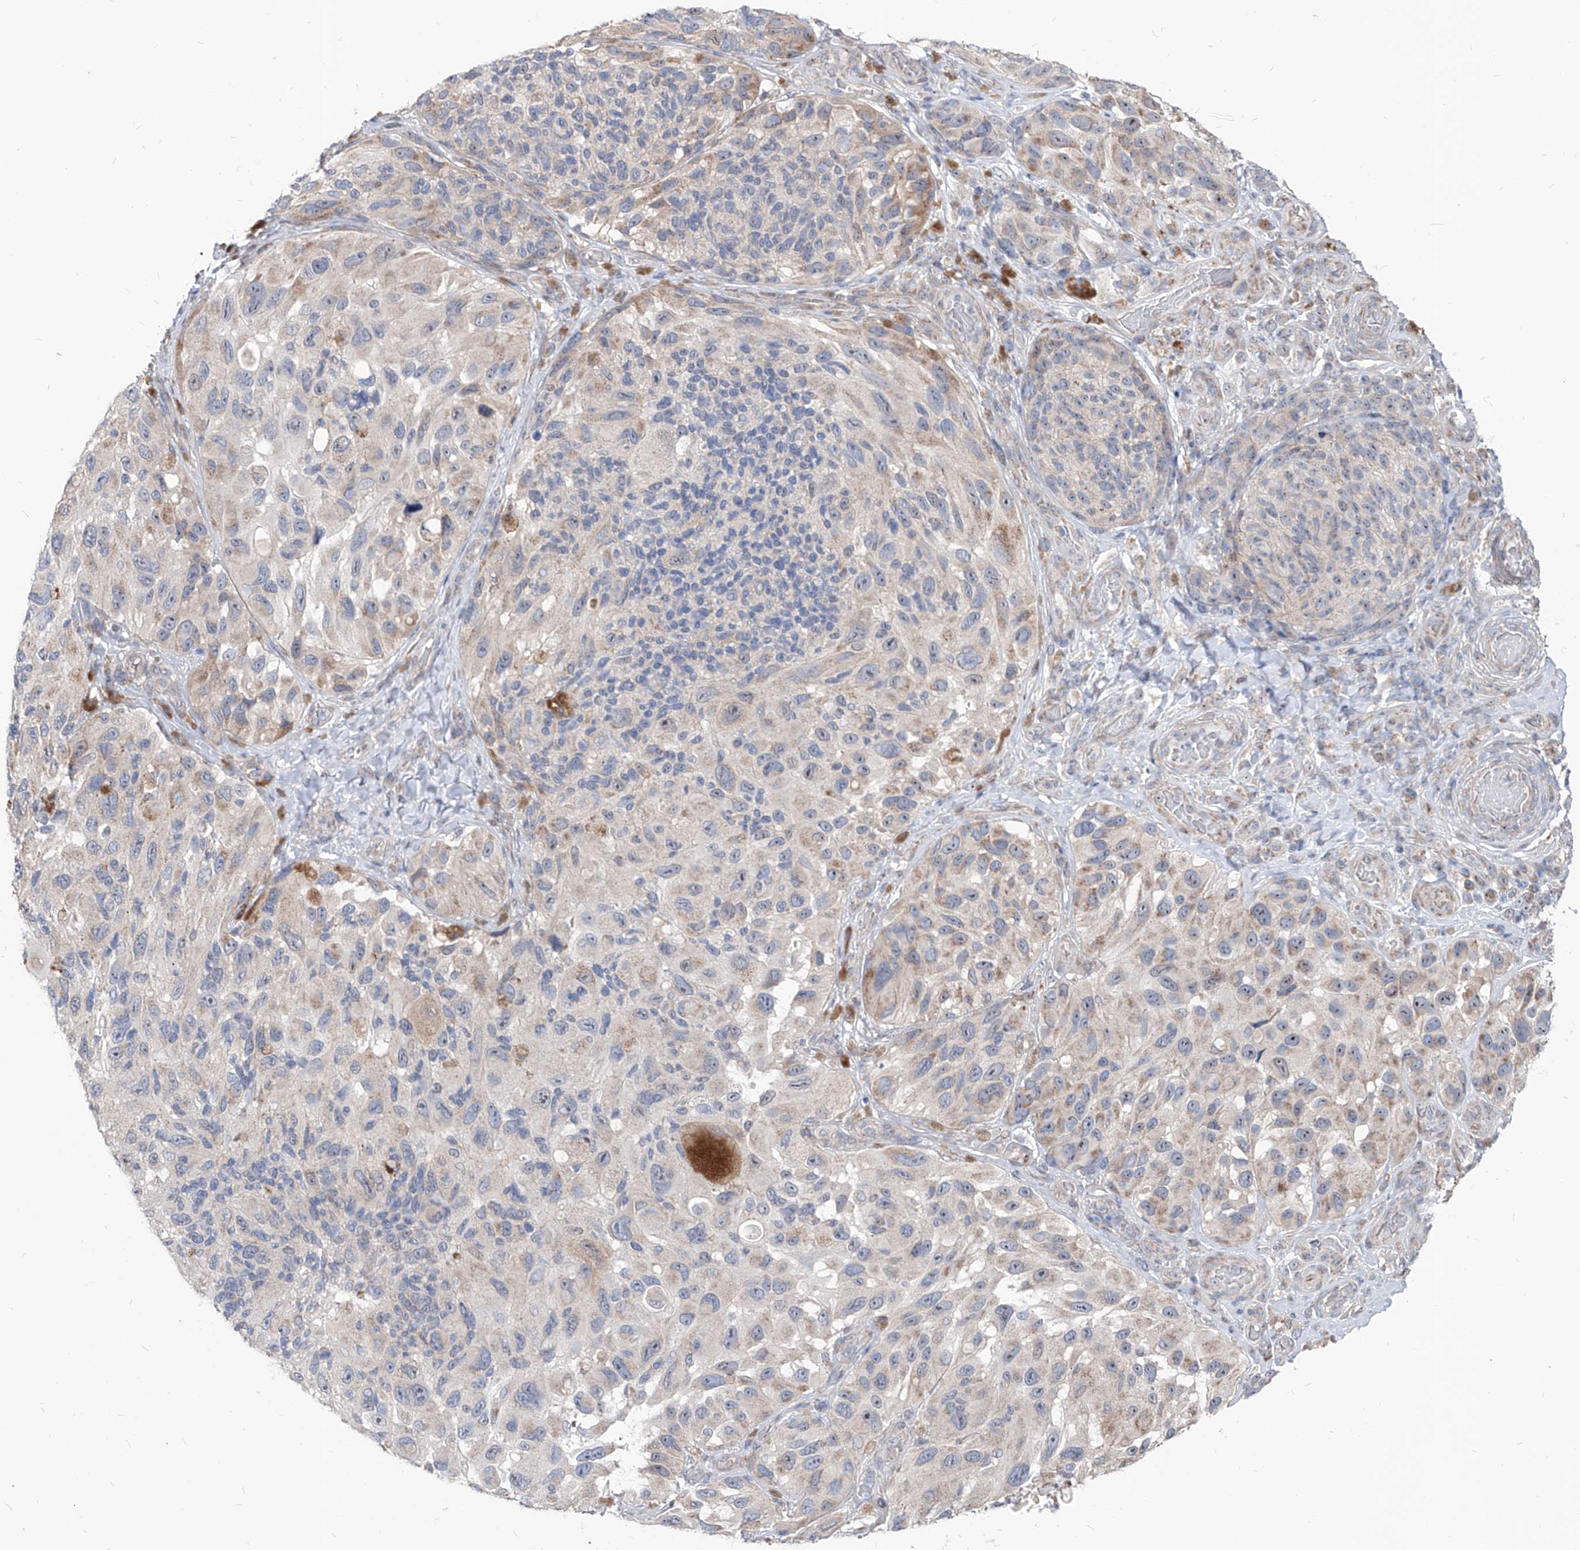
{"staining": {"intensity": "weak", "quantity": "<25%", "location": "cytoplasmic/membranous"}, "tissue": "melanoma", "cell_type": "Tumor cells", "image_type": "cancer", "snomed": [{"axis": "morphology", "description": "Malignant melanoma, NOS"}, {"axis": "topography", "description": "Skin"}], "caption": "The histopathology image reveals no significant positivity in tumor cells of malignant melanoma.", "gene": "AGPS", "patient": {"sex": "female", "age": 73}}